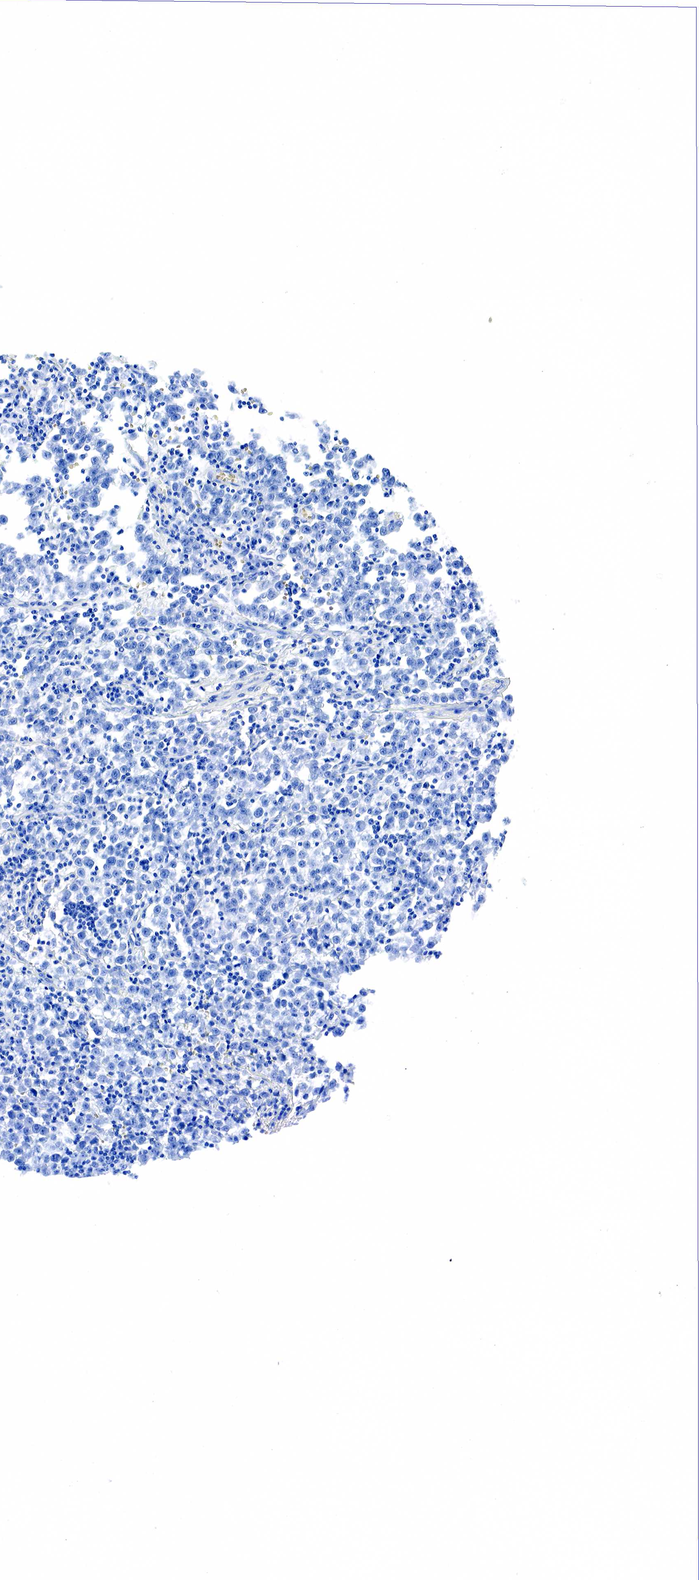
{"staining": {"intensity": "negative", "quantity": "none", "location": "none"}, "tissue": "testis cancer", "cell_type": "Tumor cells", "image_type": "cancer", "snomed": [{"axis": "morphology", "description": "Seminoma, NOS"}, {"axis": "topography", "description": "Testis"}], "caption": "The image displays no significant expression in tumor cells of testis cancer.", "gene": "ACP3", "patient": {"sex": "male", "age": 35}}